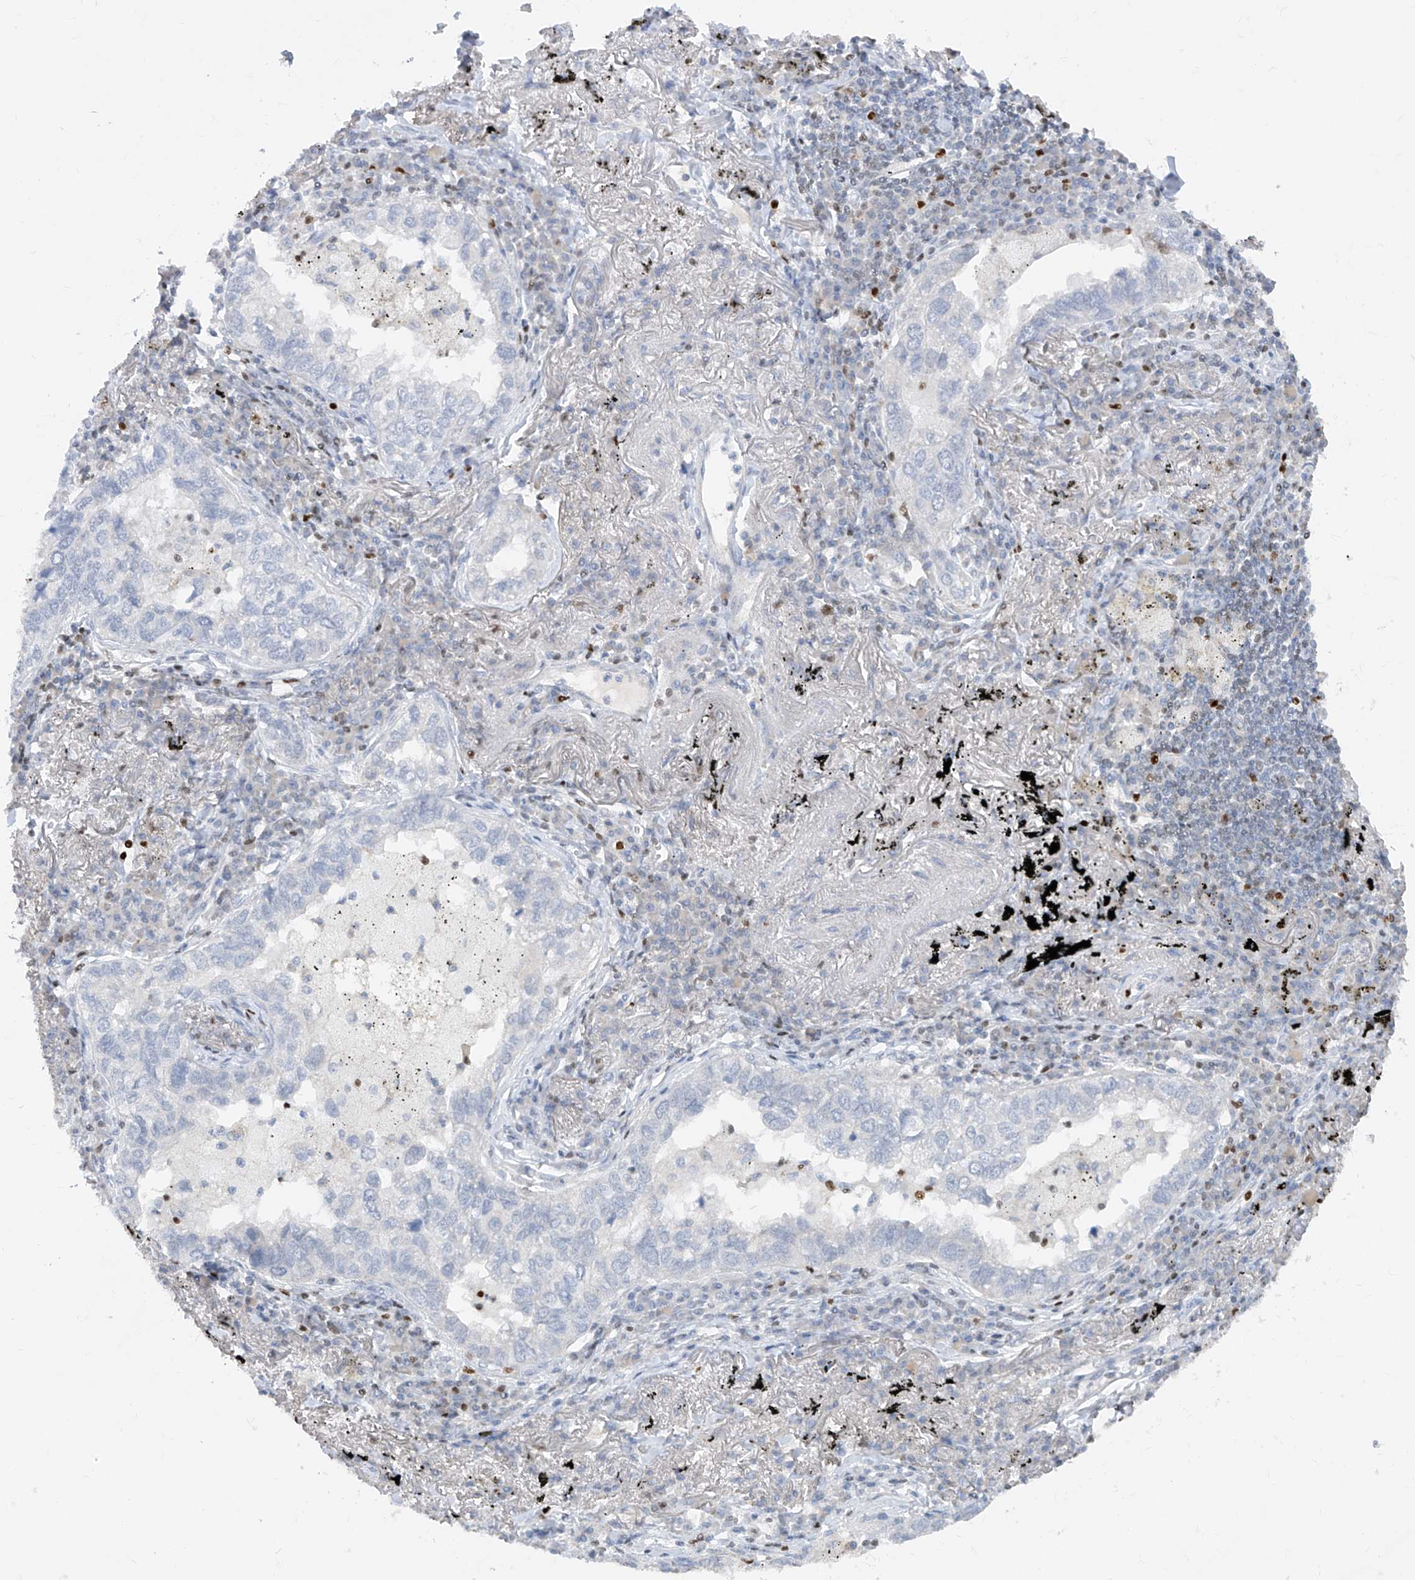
{"staining": {"intensity": "negative", "quantity": "none", "location": "none"}, "tissue": "lung cancer", "cell_type": "Tumor cells", "image_type": "cancer", "snomed": [{"axis": "morphology", "description": "Adenocarcinoma, NOS"}, {"axis": "topography", "description": "Lung"}], "caption": "A high-resolution micrograph shows immunohistochemistry (IHC) staining of lung cancer, which shows no significant expression in tumor cells.", "gene": "TBX21", "patient": {"sex": "male", "age": 65}}